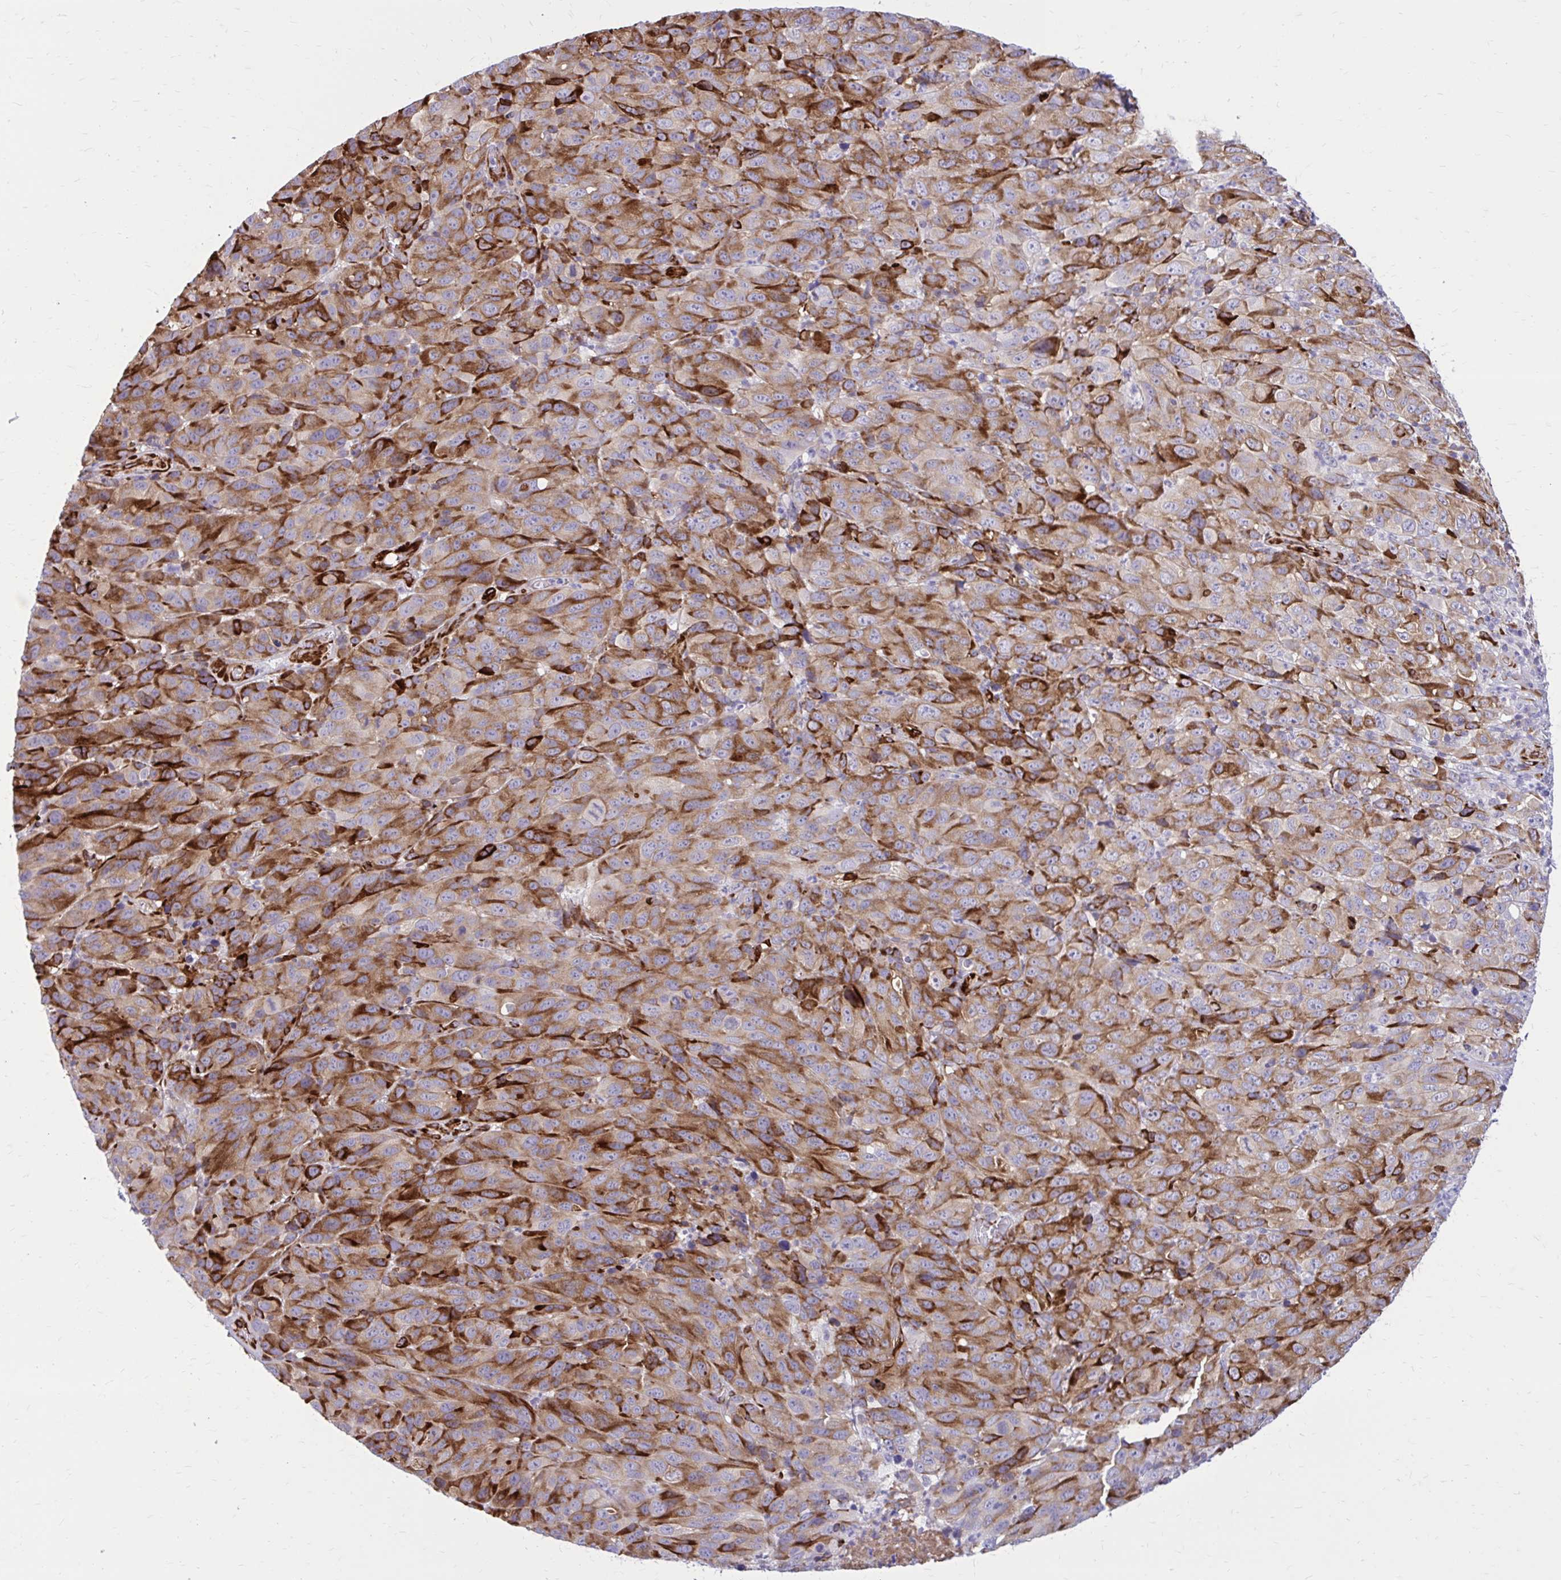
{"staining": {"intensity": "moderate", "quantity": ">75%", "location": "cytoplasmic/membranous"}, "tissue": "melanoma", "cell_type": "Tumor cells", "image_type": "cancer", "snomed": [{"axis": "morphology", "description": "Malignant melanoma, NOS"}, {"axis": "topography", "description": "Skin"}], "caption": "Protein expression analysis of human malignant melanoma reveals moderate cytoplasmic/membranous positivity in approximately >75% of tumor cells.", "gene": "BEND5", "patient": {"sex": "male", "age": 85}}